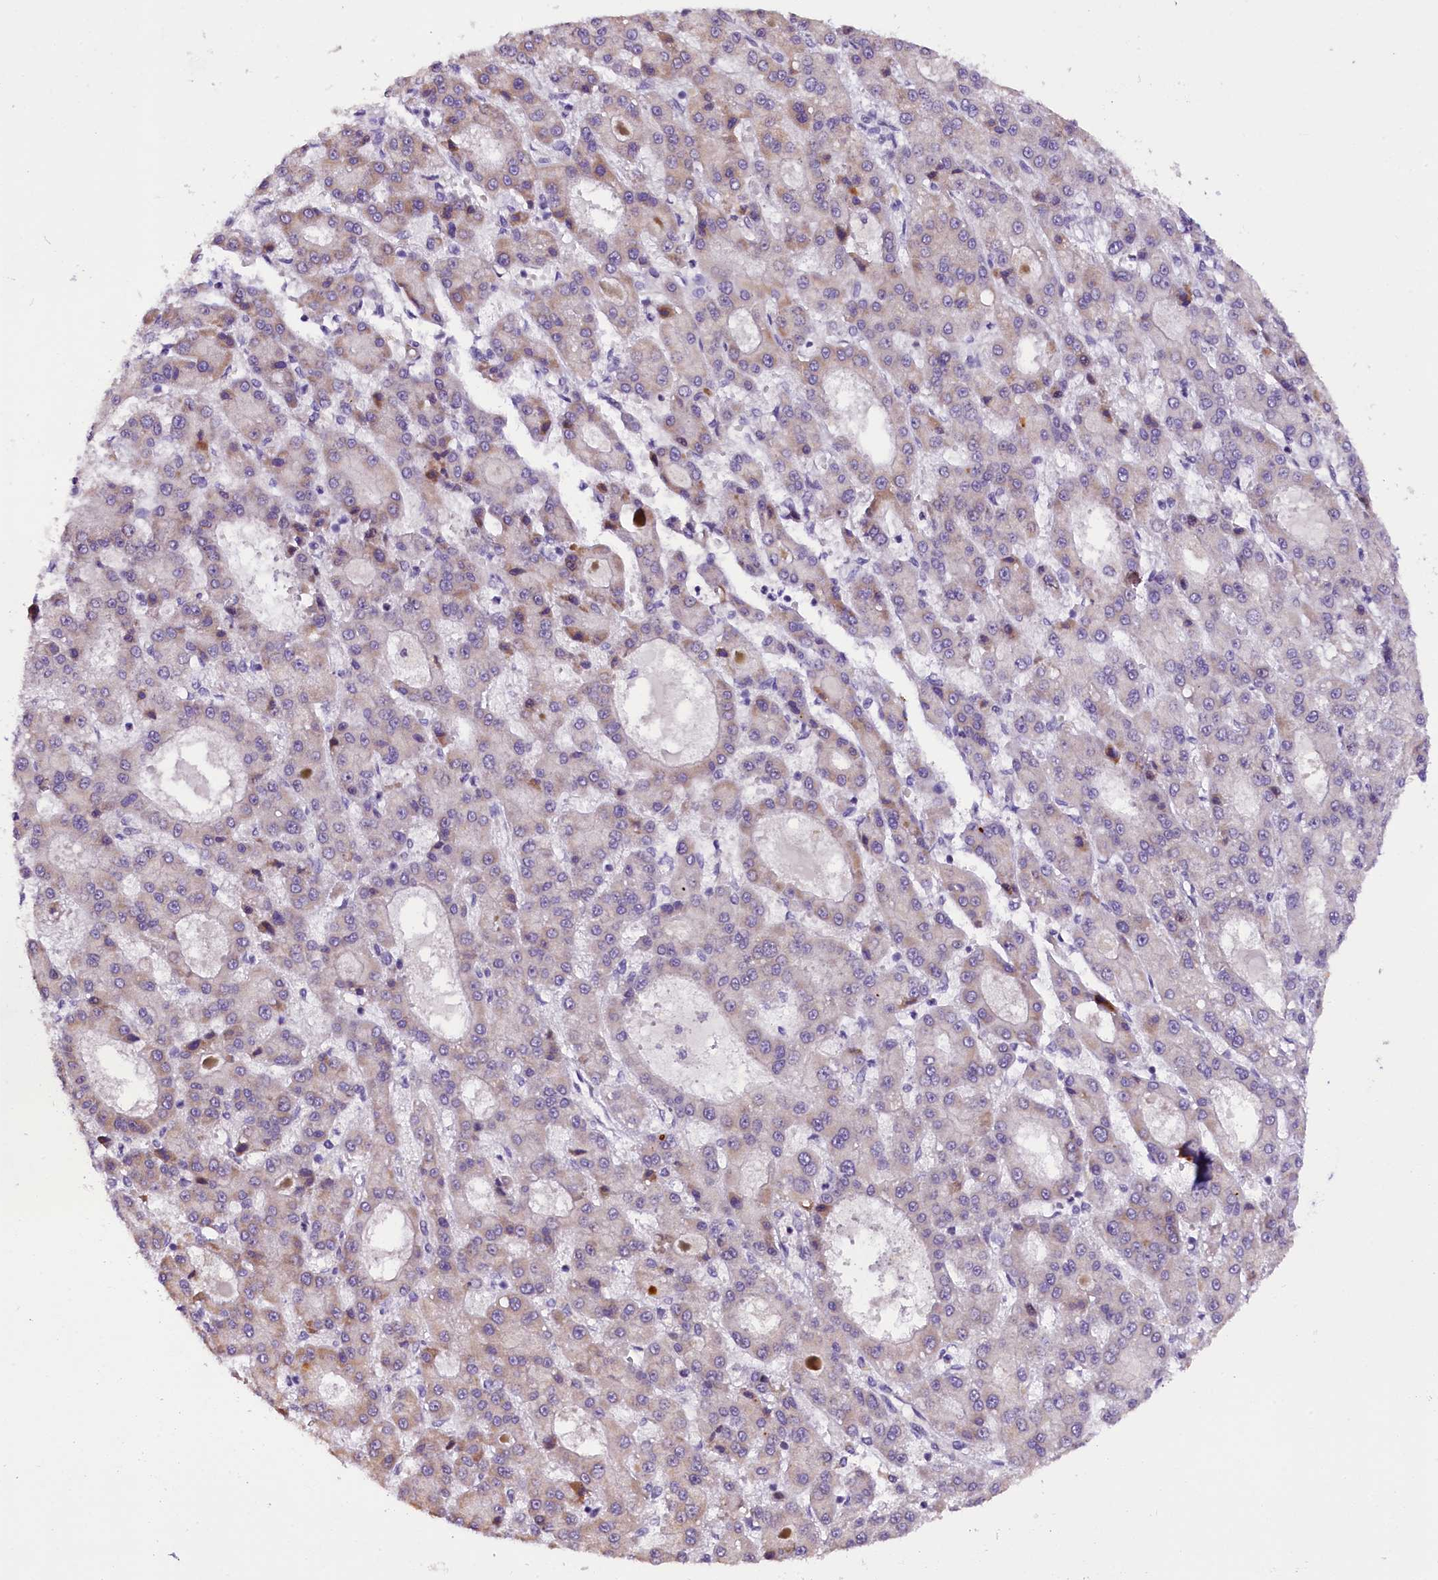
{"staining": {"intensity": "moderate", "quantity": "25%-75%", "location": "cytoplasmic/membranous"}, "tissue": "liver cancer", "cell_type": "Tumor cells", "image_type": "cancer", "snomed": [{"axis": "morphology", "description": "Carcinoma, Hepatocellular, NOS"}, {"axis": "topography", "description": "Liver"}], "caption": "Tumor cells reveal medium levels of moderate cytoplasmic/membranous expression in approximately 25%-75% of cells in human liver hepatocellular carcinoma.", "gene": "RPUSD2", "patient": {"sex": "male", "age": 70}}